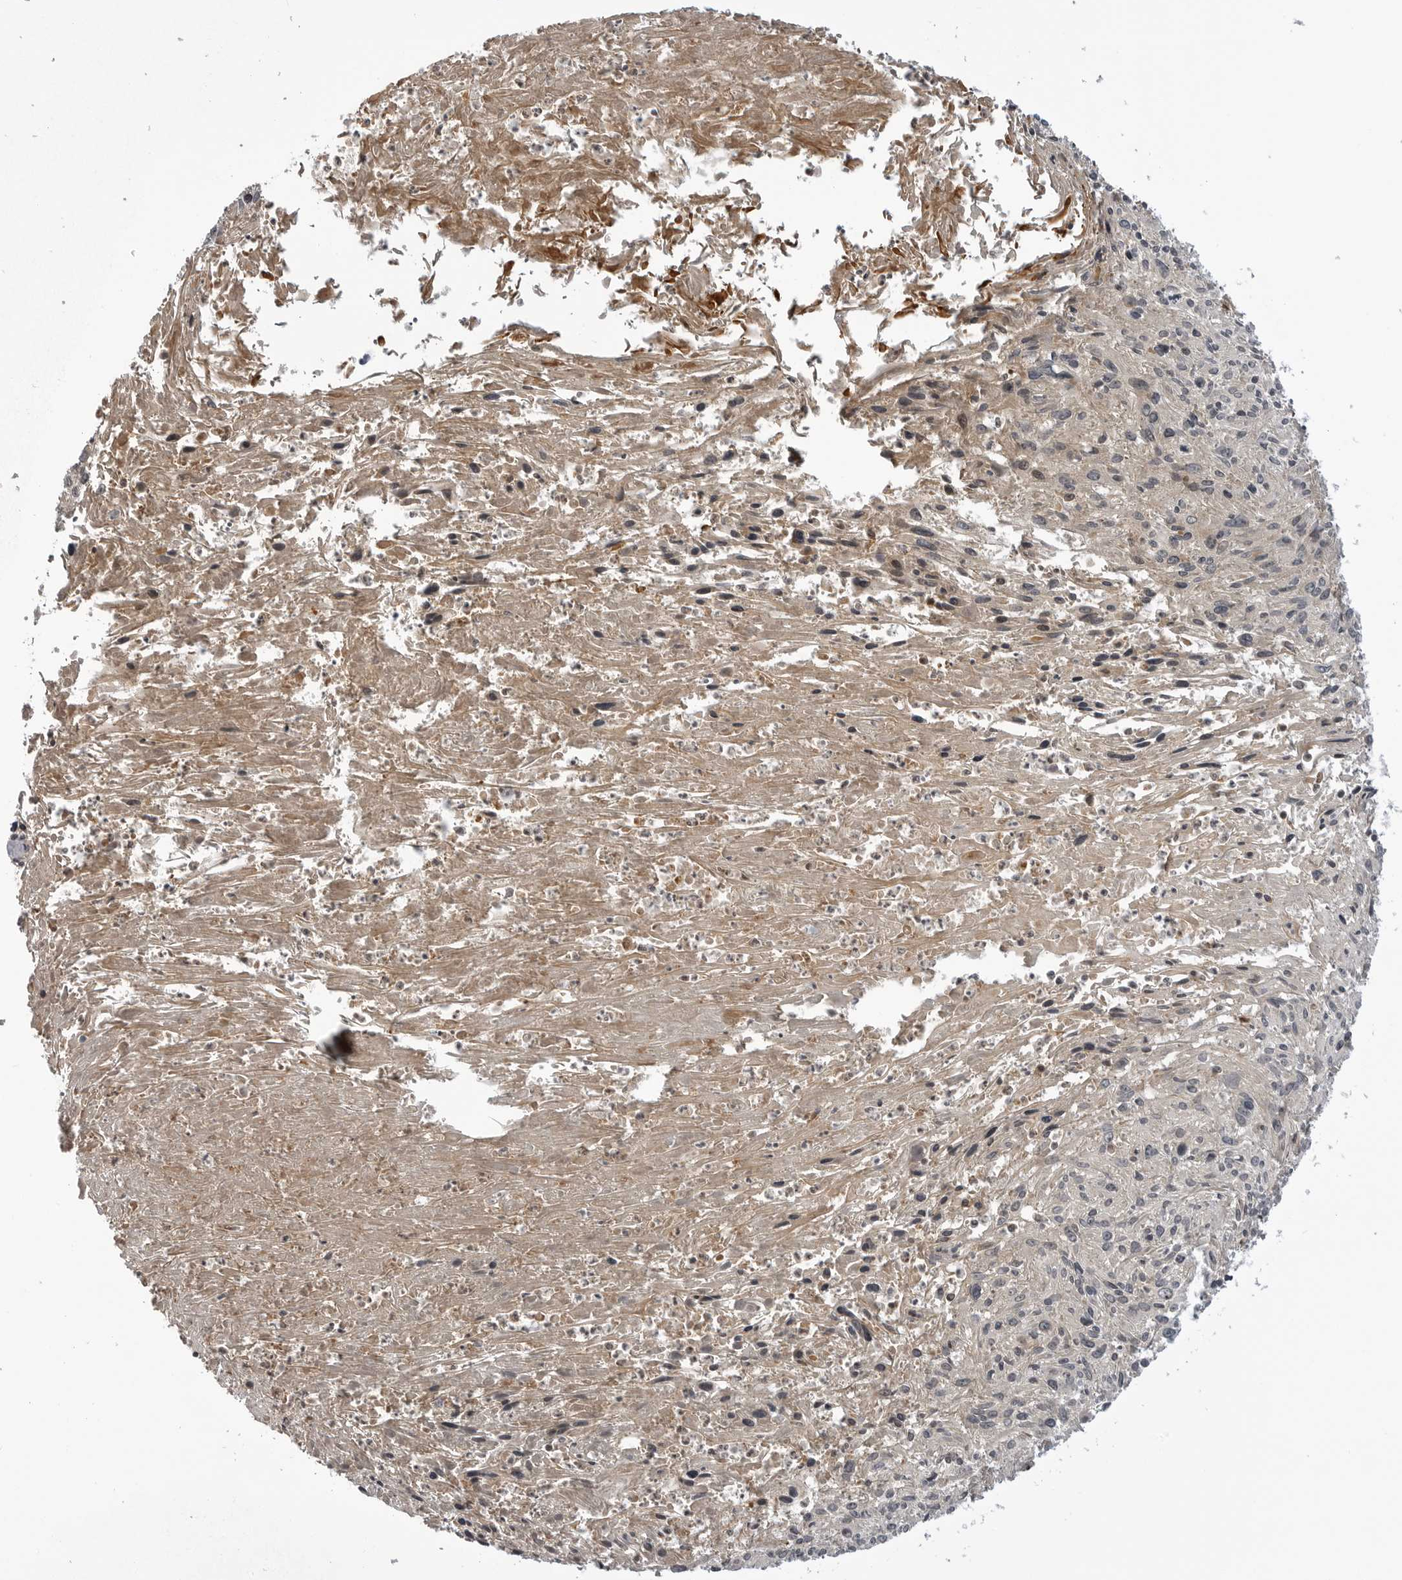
{"staining": {"intensity": "weak", "quantity": "<25%", "location": "cytoplasmic/membranous"}, "tissue": "cervical cancer", "cell_type": "Tumor cells", "image_type": "cancer", "snomed": [{"axis": "morphology", "description": "Squamous cell carcinoma, NOS"}, {"axis": "topography", "description": "Cervix"}], "caption": "There is no significant expression in tumor cells of cervical cancer.", "gene": "LRRC45", "patient": {"sex": "female", "age": 51}}